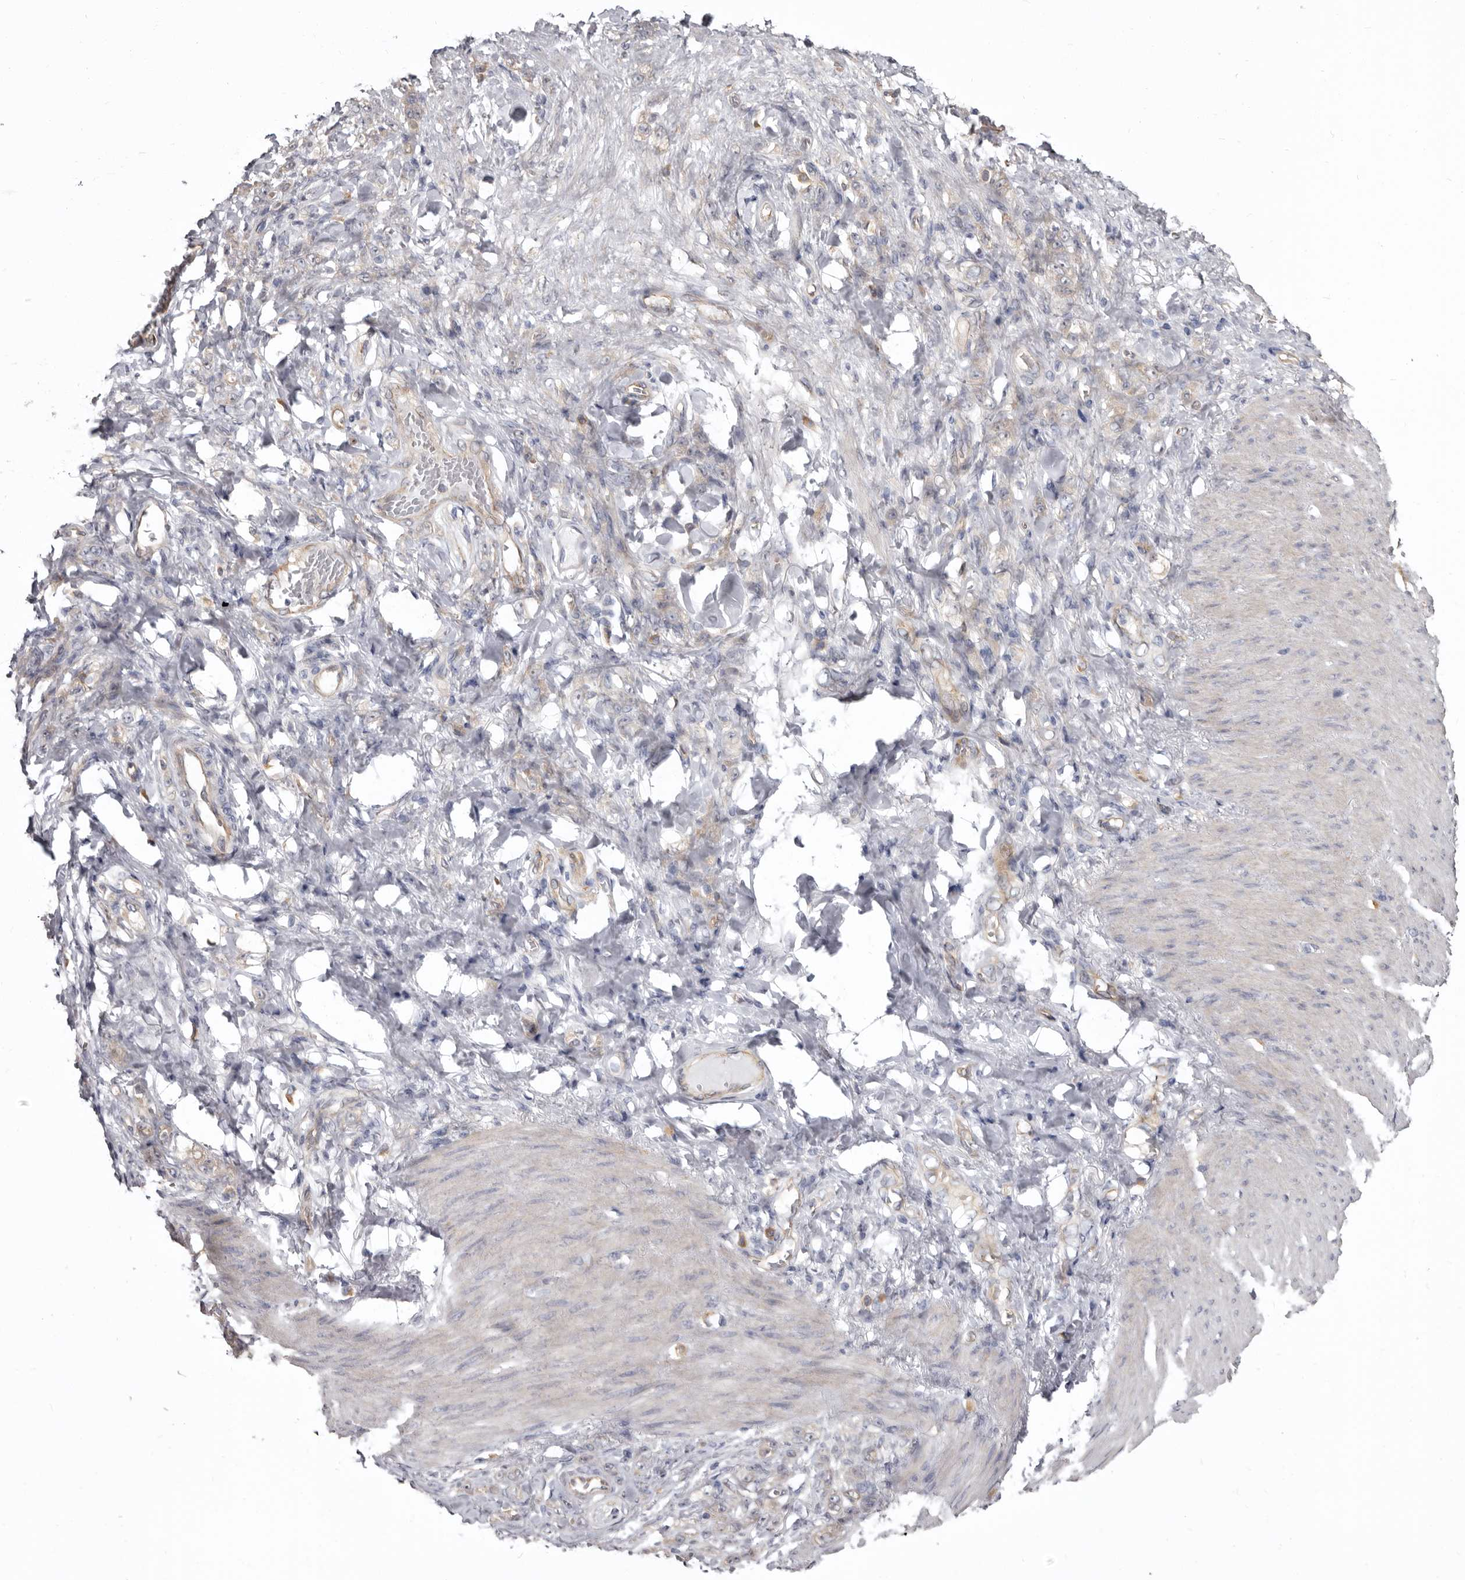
{"staining": {"intensity": "weak", "quantity": "25%-75%", "location": "cytoplasmic/membranous"}, "tissue": "stomach cancer", "cell_type": "Tumor cells", "image_type": "cancer", "snomed": [{"axis": "morphology", "description": "Normal tissue, NOS"}, {"axis": "morphology", "description": "Adenocarcinoma, NOS"}, {"axis": "topography", "description": "Stomach"}], "caption": "Weak cytoplasmic/membranous staining for a protein is identified in about 25%-75% of tumor cells of stomach cancer using immunohistochemistry.", "gene": "FMO2", "patient": {"sex": "male", "age": 82}}